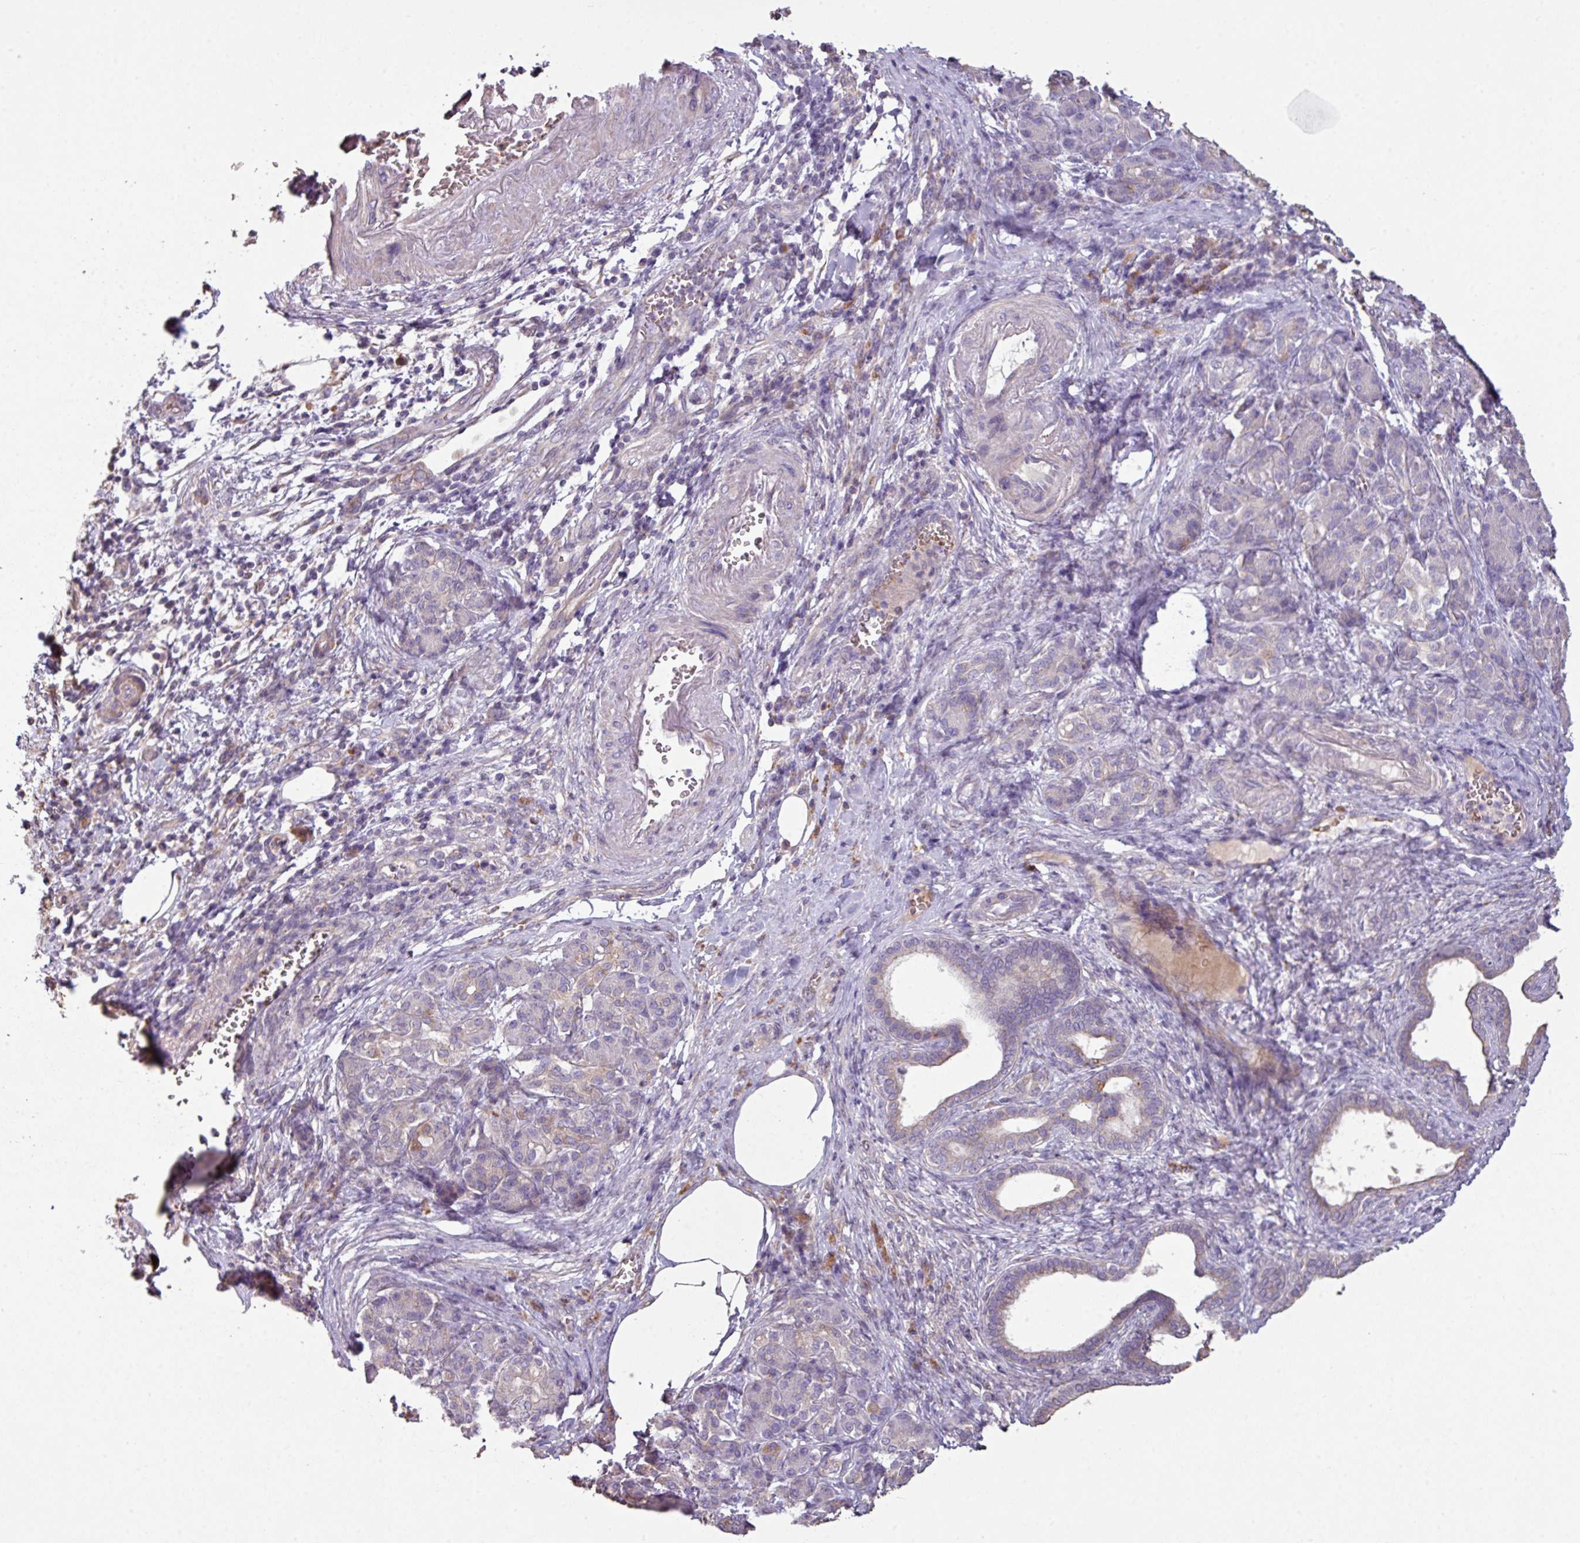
{"staining": {"intensity": "negative", "quantity": "none", "location": "none"}, "tissue": "pancreatic cancer", "cell_type": "Tumor cells", "image_type": "cancer", "snomed": [{"axis": "morphology", "description": "Adenocarcinoma, NOS"}, {"axis": "topography", "description": "Pancreas"}], "caption": "Human adenocarcinoma (pancreatic) stained for a protein using IHC demonstrates no positivity in tumor cells.", "gene": "NHSL2", "patient": {"sex": "female", "age": 55}}